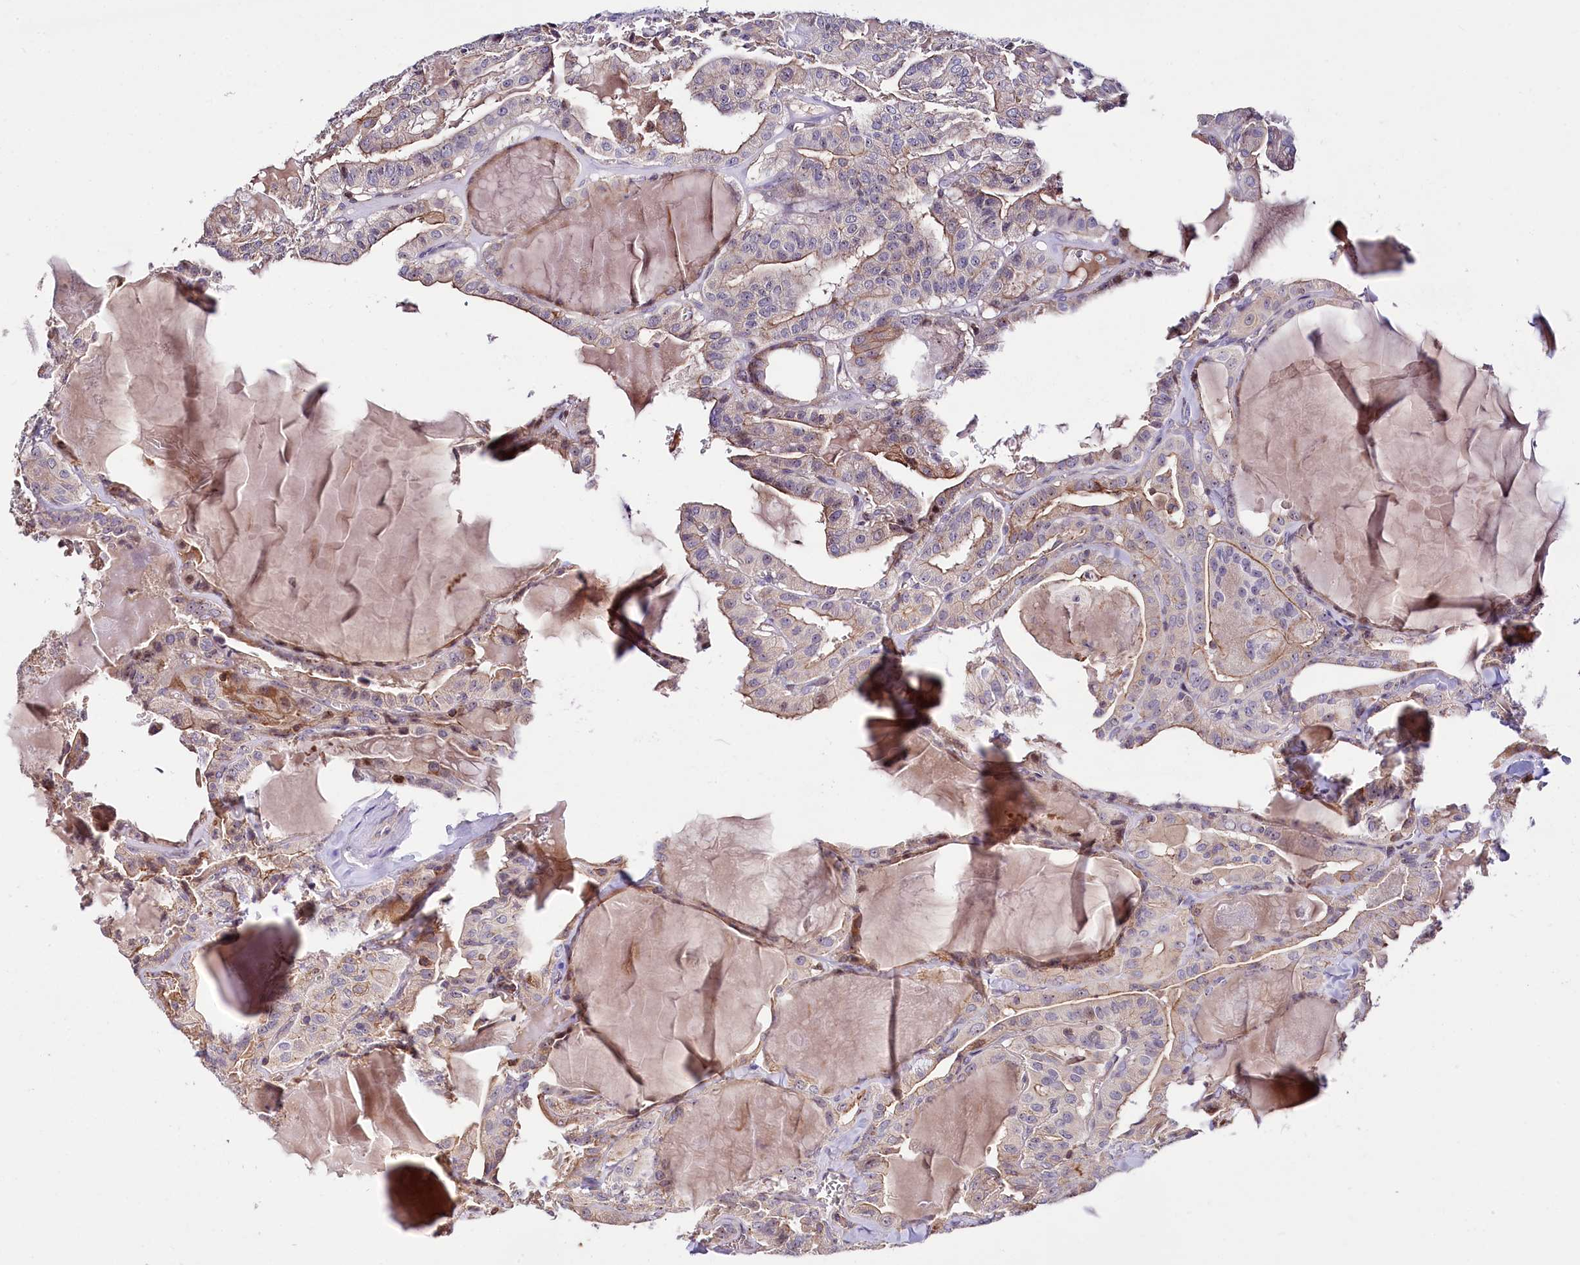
{"staining": {"intensity": "weak", "quantity": "25%-75%", "location": "cytoplasmic/membranous"}, "tissue": "thyroid cancer", "cell_type": "Tumor cells", "image_type": "cancer", "snomed": [{"axis": "morphology", "description": "Papillary adenocarcinoma, NOS"}, {"axis": "topography", "description": "Thyroid gland"}], "caption": "The histopathology image demonstrates a brown stain indicating the presence of a protein in the cytoplasmic/membranous of tumor cells in thyroid cancer.", "gene": "RPUSD3", "patient": {"sex": "male", "age": 52}}